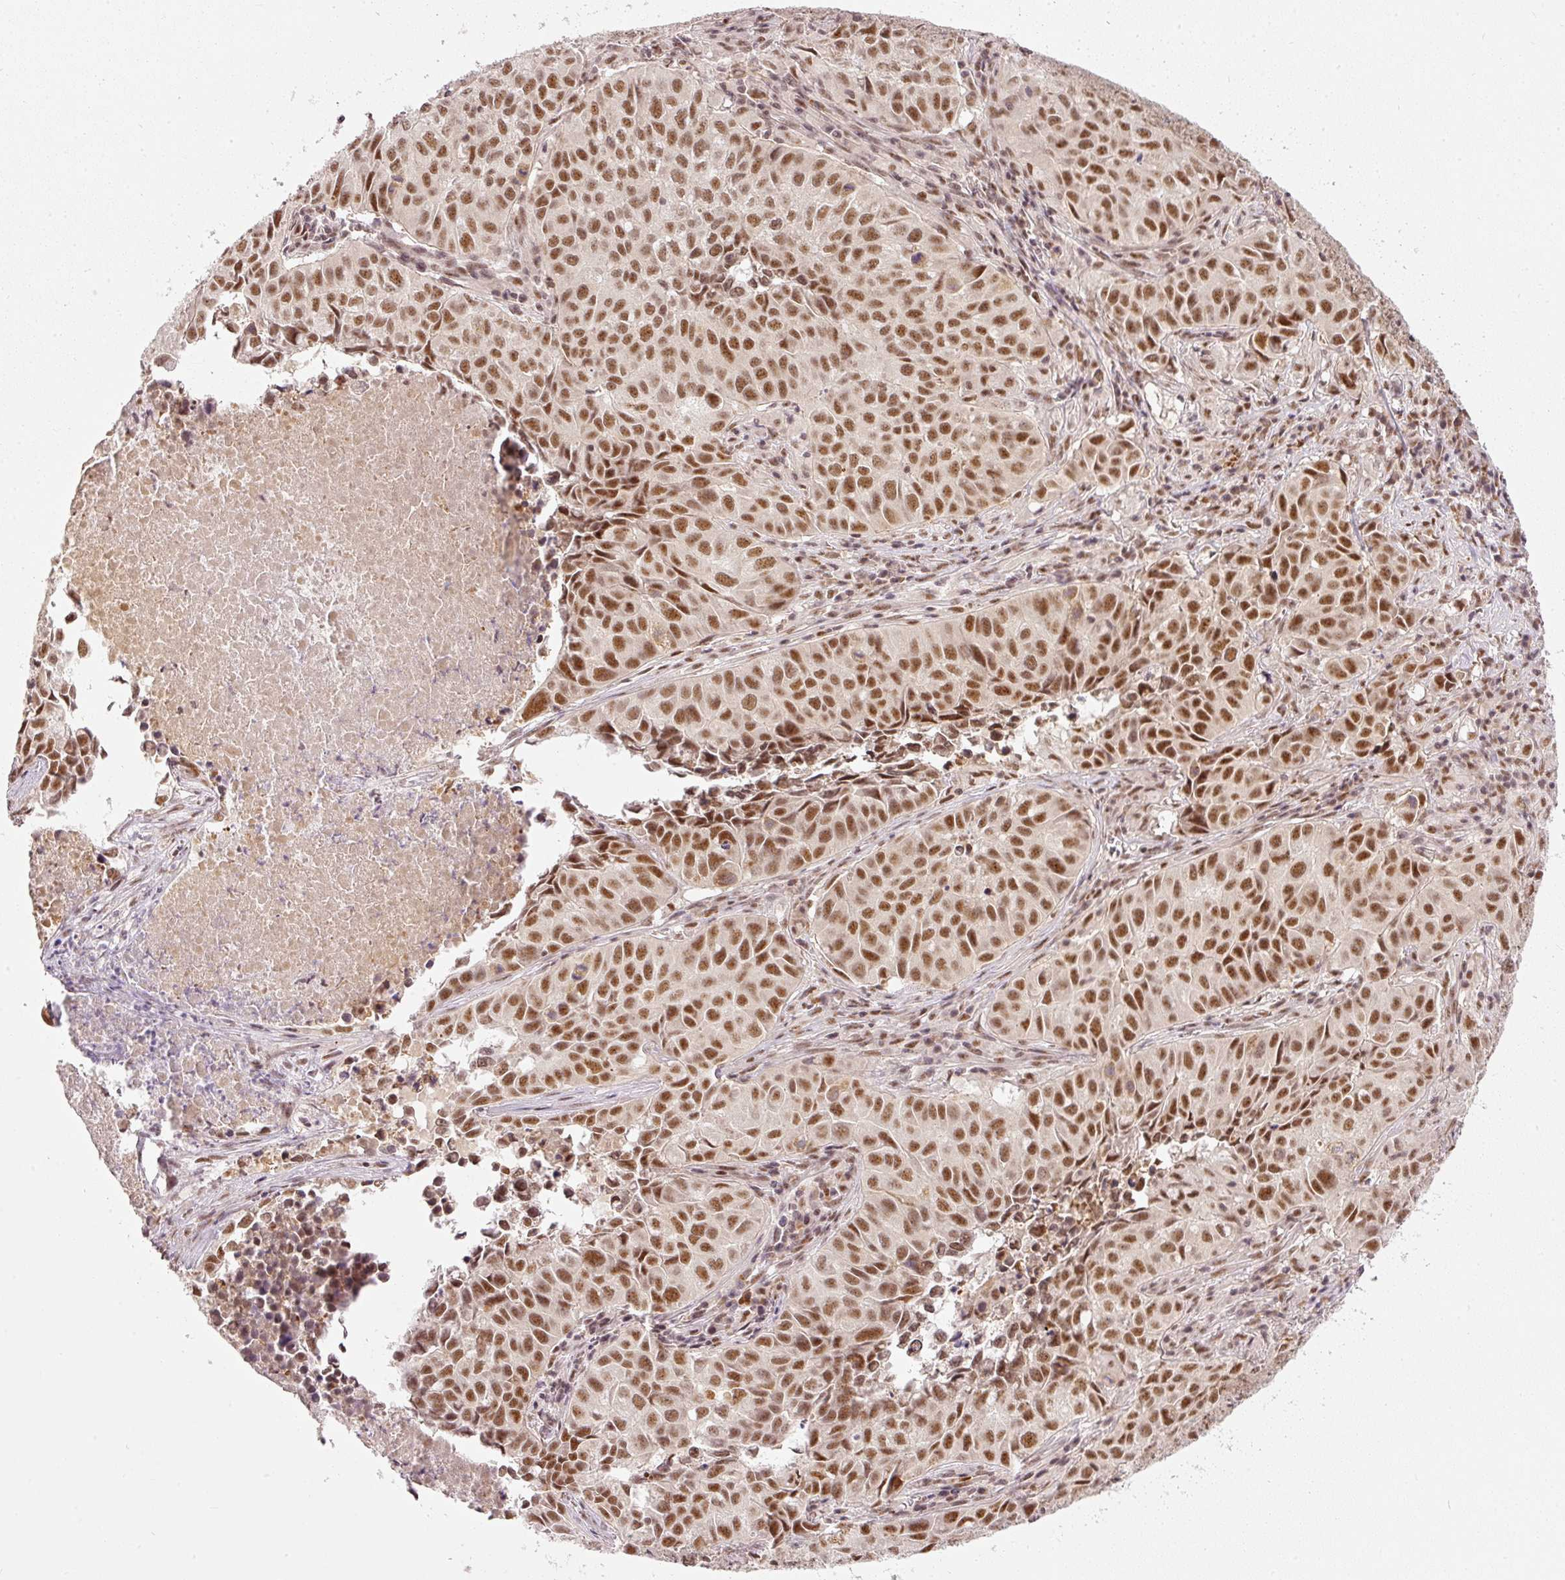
{"staining": {"intensity": "moderate", "quantity": ">75%", "location": "nuclear"}, "tissue": "lung cancer", "cell_type": "Tumor cells", "image_type": "cancer", "snomed": [{"axis": "morphology", "description": "Adenocarcinoma, NOS"}, {"axis": "topography", "description": "Lung"}], "caption": "This histopathology image exhibits immunohistochemistry (IHC) staining of lung cancer (adenocarcinoma), with medium moderate nuclear expression in approximately >75% of tumor cells.", "gene": "THOC6", "patient": {"sex": "female", "age": 50}}